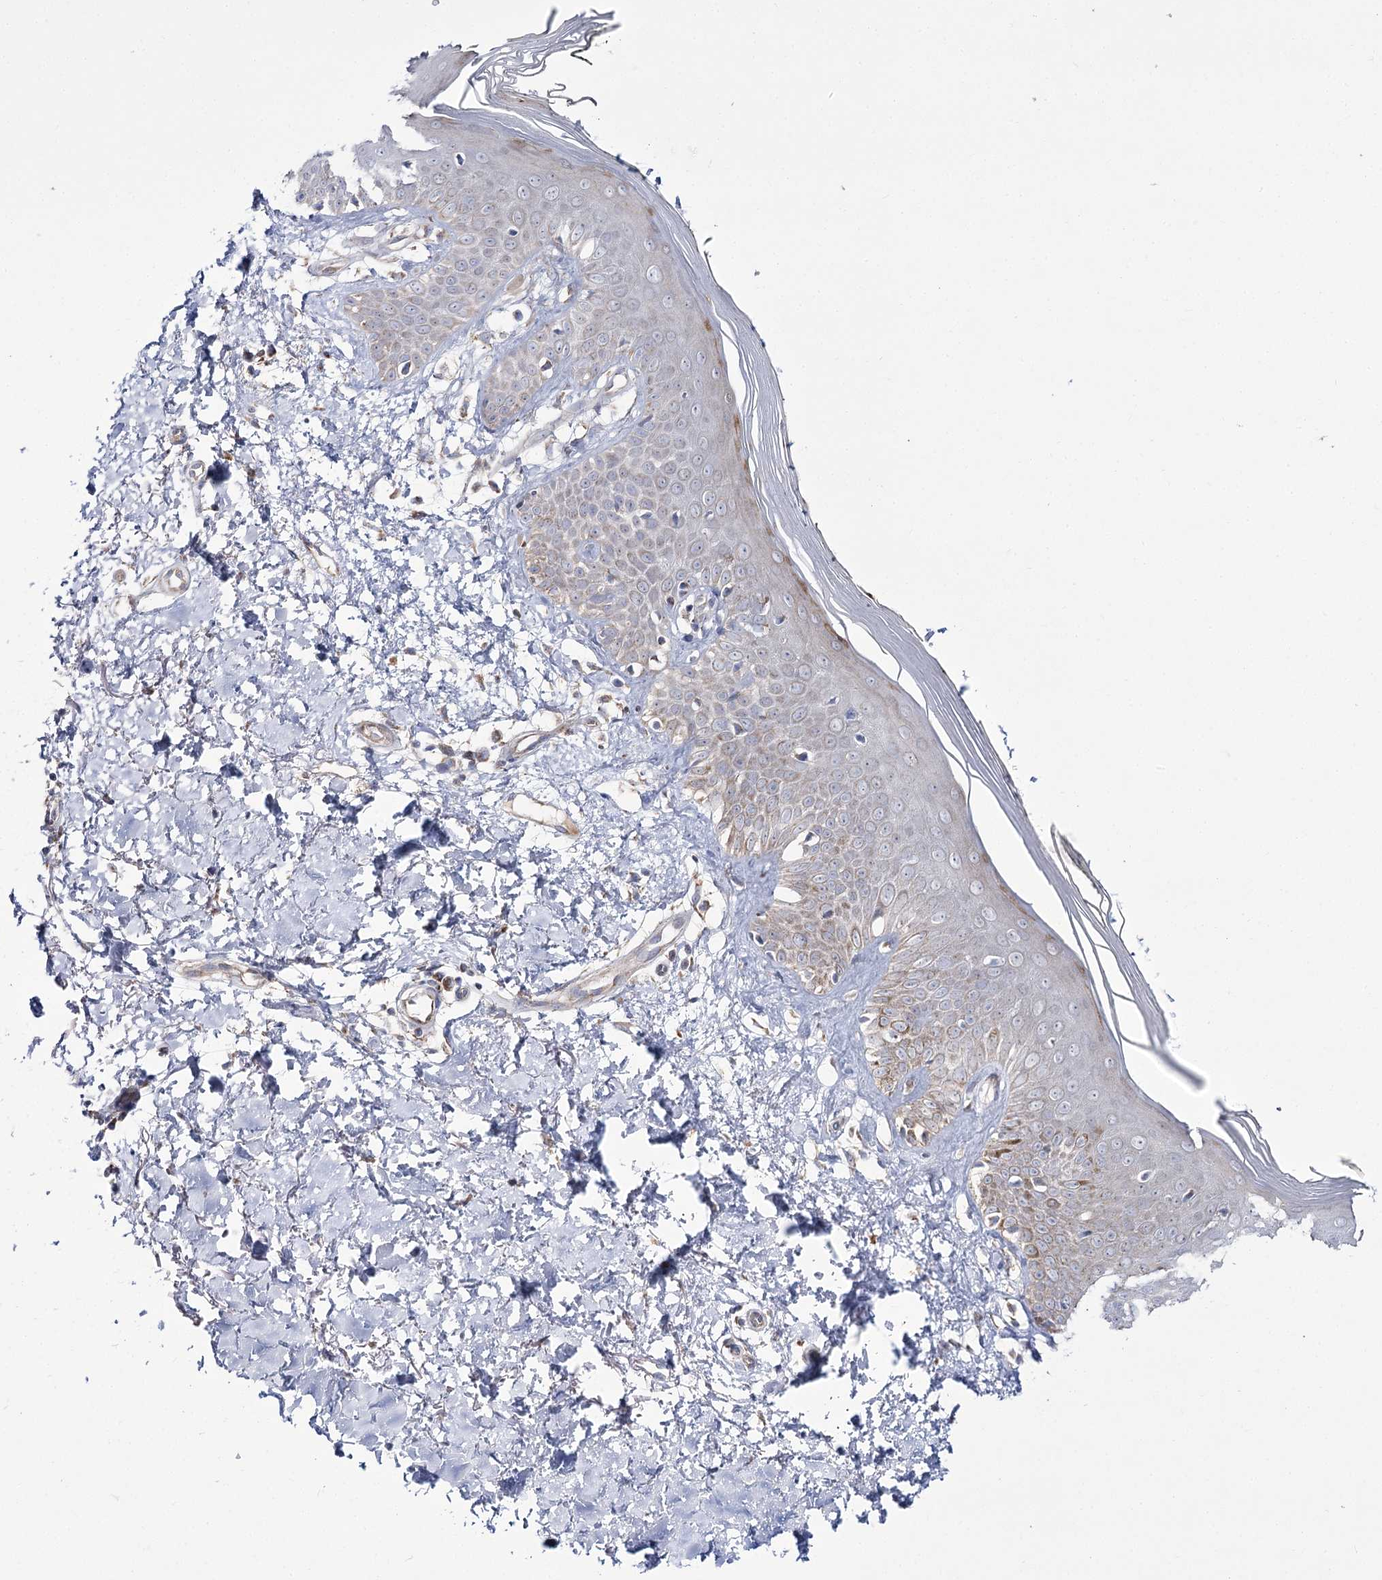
{"staining": {"intensity": "weak", "quantity": ">75%", "location": "cytoplasmic/membranous"}, "tissue": "skin", "cell_type": "Fibroblasts", "image_type": "normal", "snomed": [{"axis": "morphology", "description": "Normal tissue, NOS"}, {"axis": "topography", "description": "Skin"}], "caption": "Protein analysis of normal skin shows weak cytoplasmic/membranous staining in approximately >75% of fibroblasts.", "gene": "NADK2", "patient": {"sex": "female", "age": 64}}